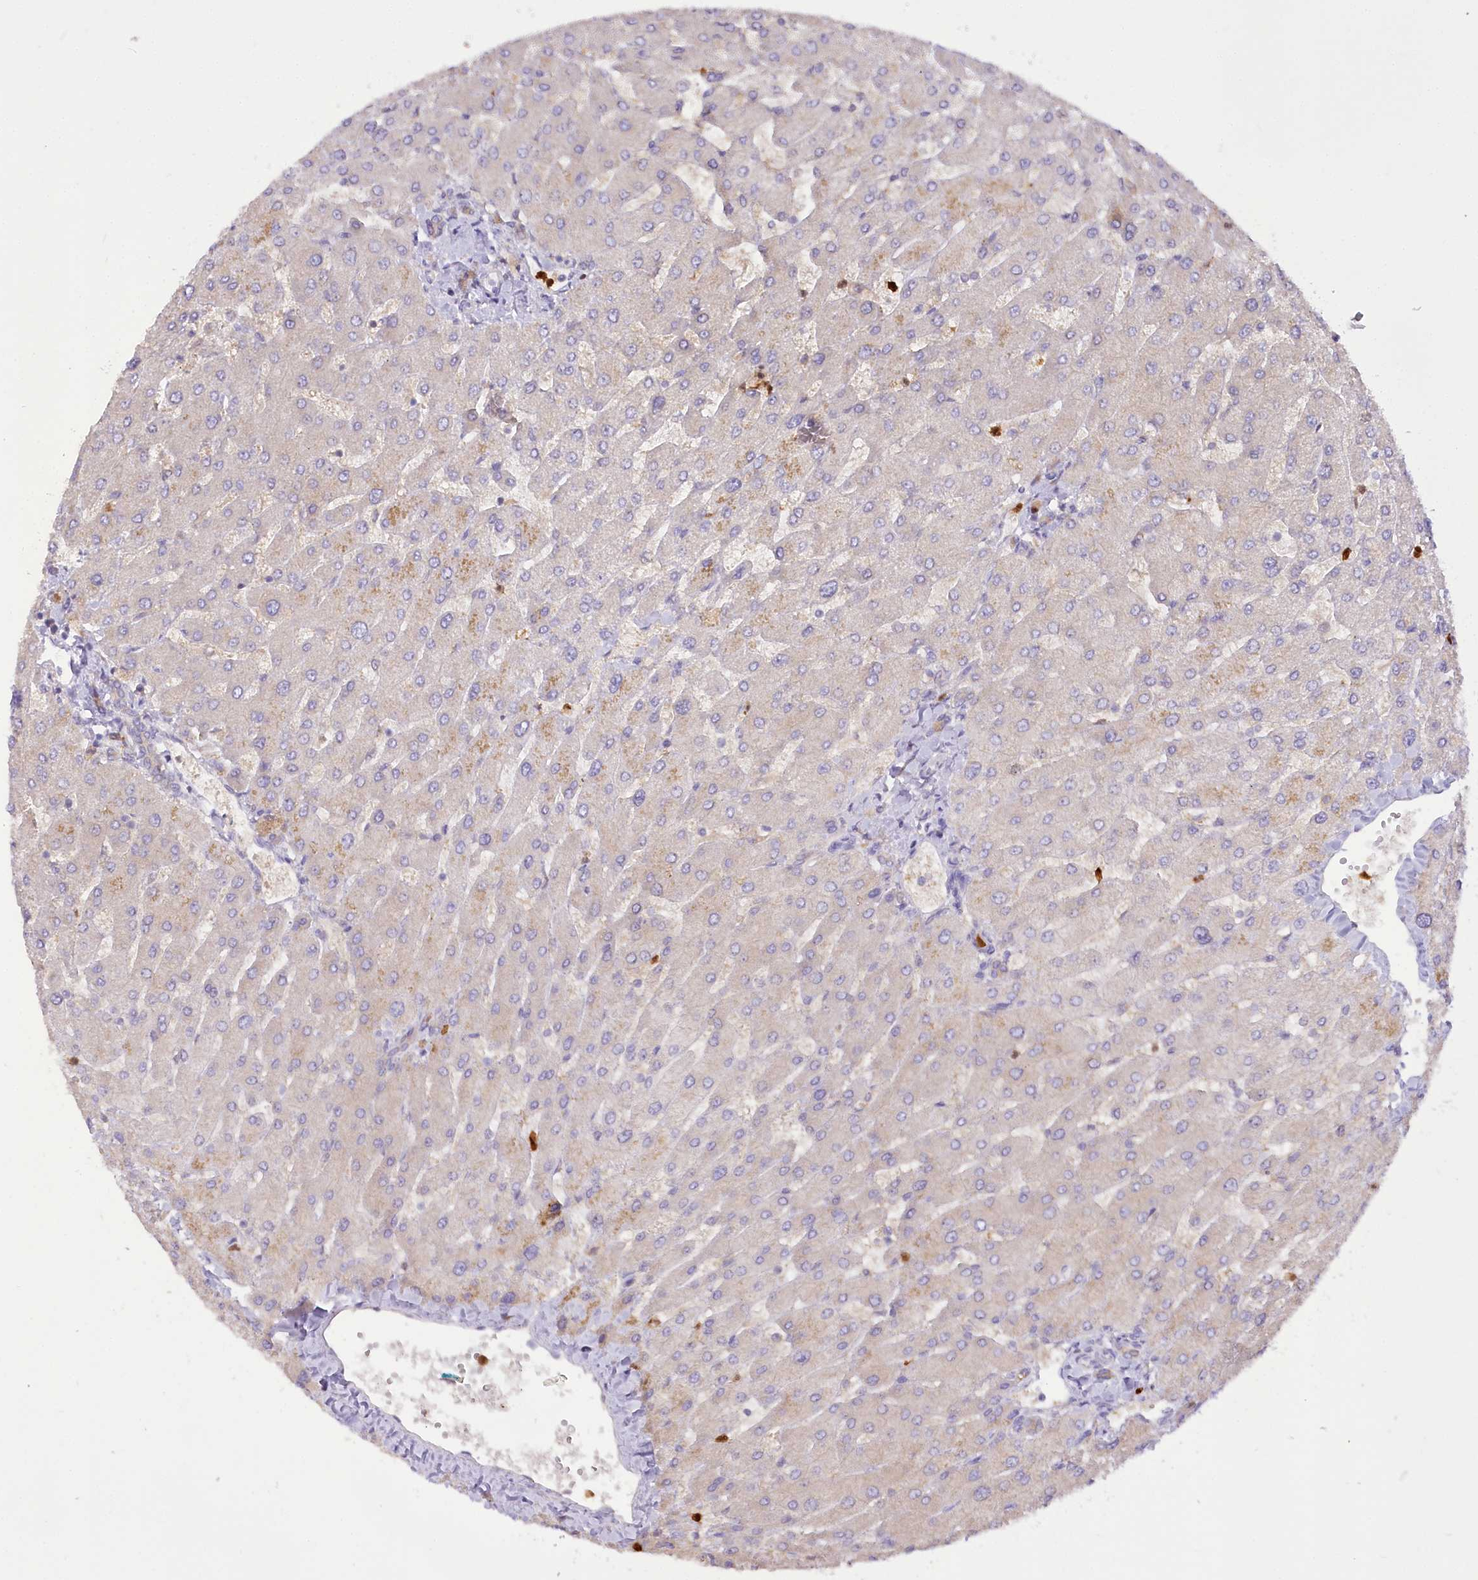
{"staining": {"intensity": "negative", "quantity": "none", "location": "none"}, "tissue": "liver", "cell_type": "Cholangiocytes", "image_type": "normal", "snomed": [{"axis": "morphology", "description": "Normal tissue, NOS"}, {"axis": "topography", "description": "Liver"}], "caption": "The histopathology image demonstrates no significant expression in cholangiocytes of liver. (DAB (3,3'-diaminobenzidine) IHC with hematoxylin counter stain).", "gene": "DPYD", "patient": {"sex": "male", "age": 55}}